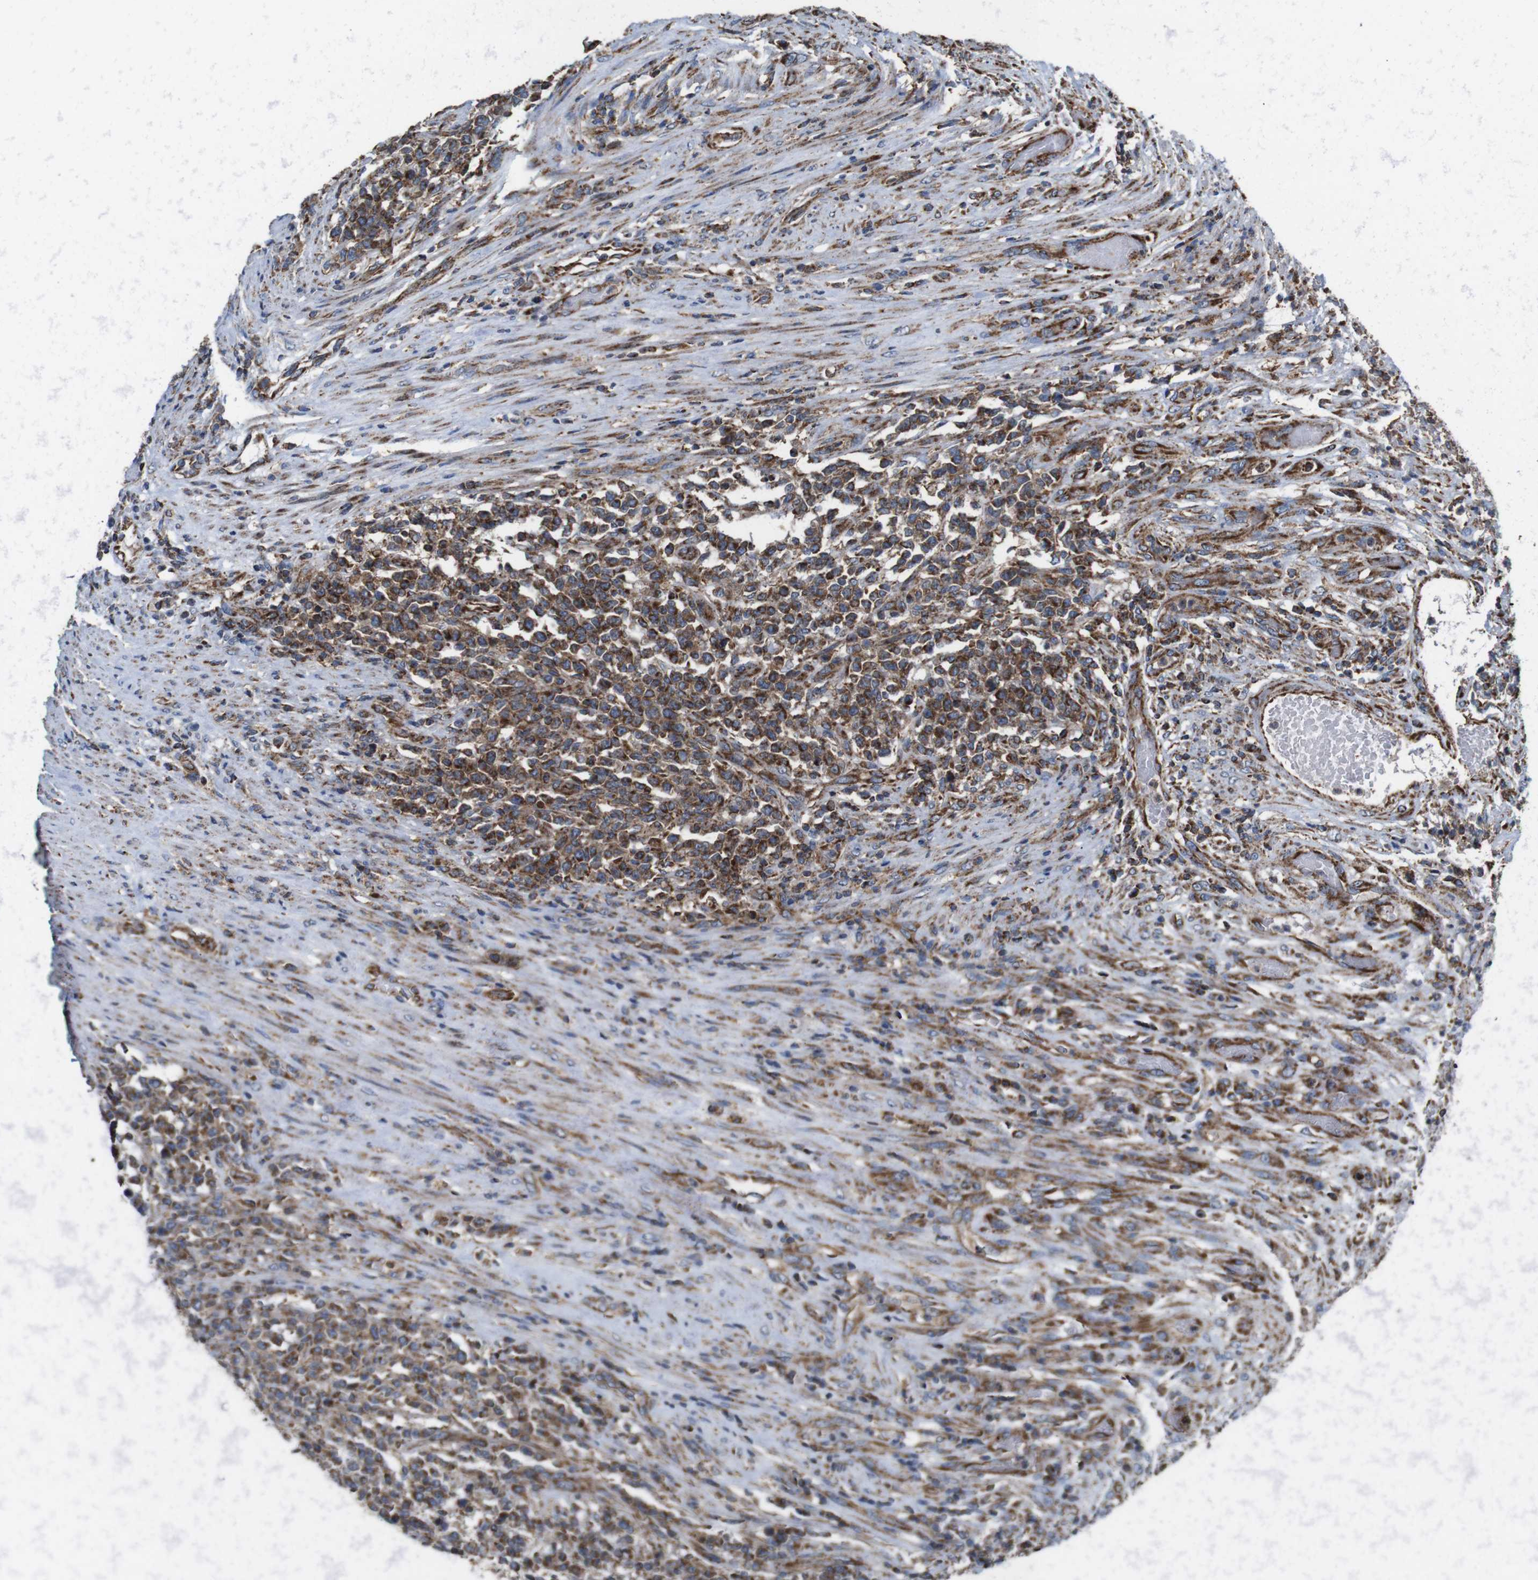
{"staining": {"intensity": "strong", "quantity": "25%-75%", "location": "cytoplasmic/membranous"}, "tissue": "lymphoma", "cell_type": "Tumor cells", "image_type": "cancer", "snomed": [{"axis": "morphology", "description": "Malignant lymphoma, non-Hodgkin's type, High grade"}, {"axis": "topography", "description": "Soft tissue"}], "caption": "A high amount of strong cytoplasmic/membranous staining is present in about 25%-75% of tumor cells in malignant lymphoma, non-Hodgkin's type (high-grade) tissue.", "gene": "HK1", "patient": {"sex": "male", "age": 18}}